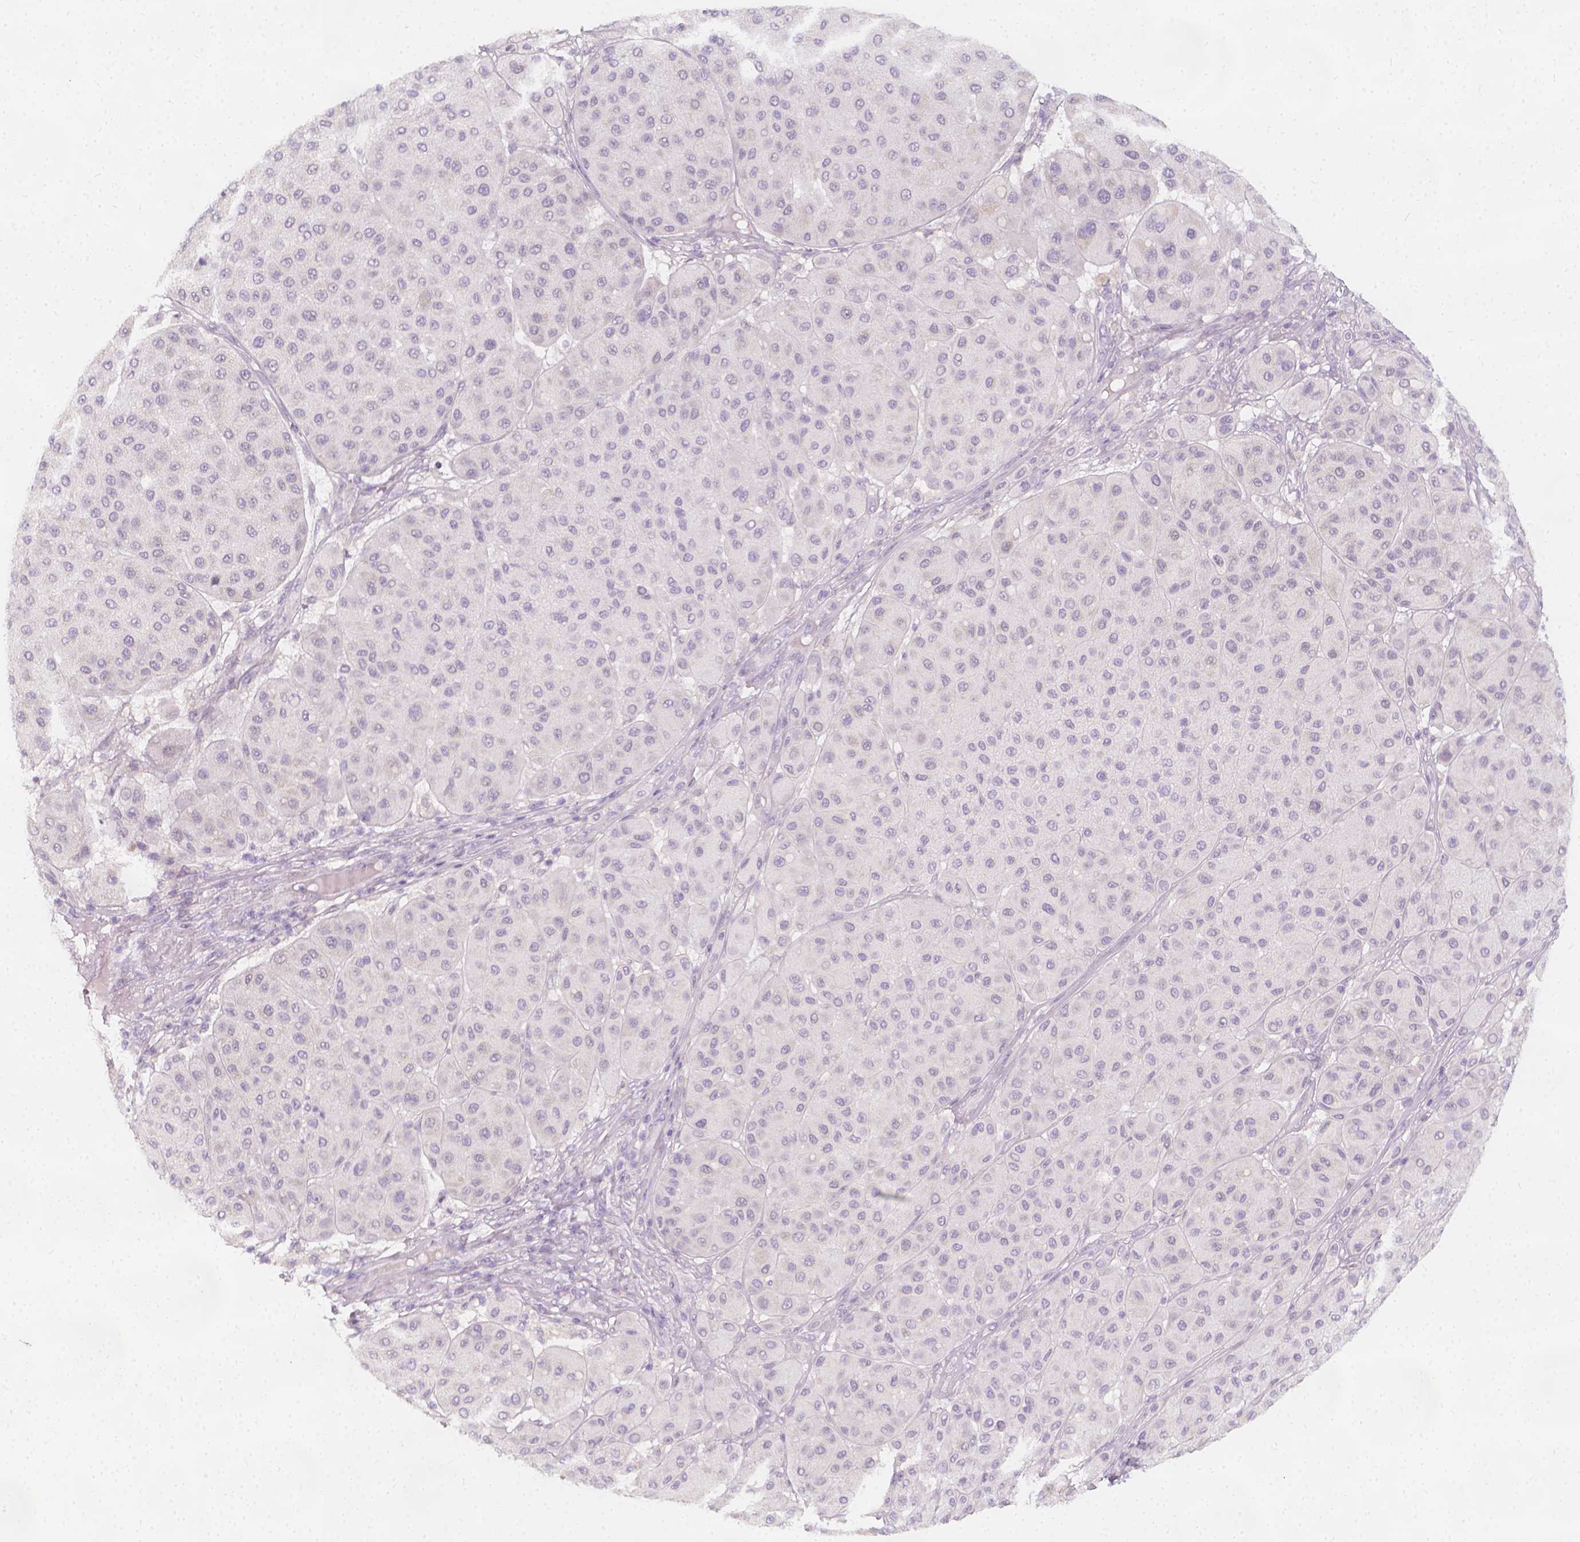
{"staining": {"intensity": "negative", "quantity": "none", "location": "none"}, "tissue": "melanoma", "cell_type": "Tumor cells", "image_type": "cancer", "snomed": [{"axis": "morphology", "description": "Malignant melanoma, Metastatic site"}, {"axis": "topography", "description": "Smooth muscle"}], "caption": "A high-resolution image shows immunohistochemistry (IHC) staining of malignant melanoma (metastatic site), which reveals no significant staining in tumor cells. (DAB IHC, high magnification).", "gene": "RBFOX1", "patient": {"sex": "male", "age": 41}}